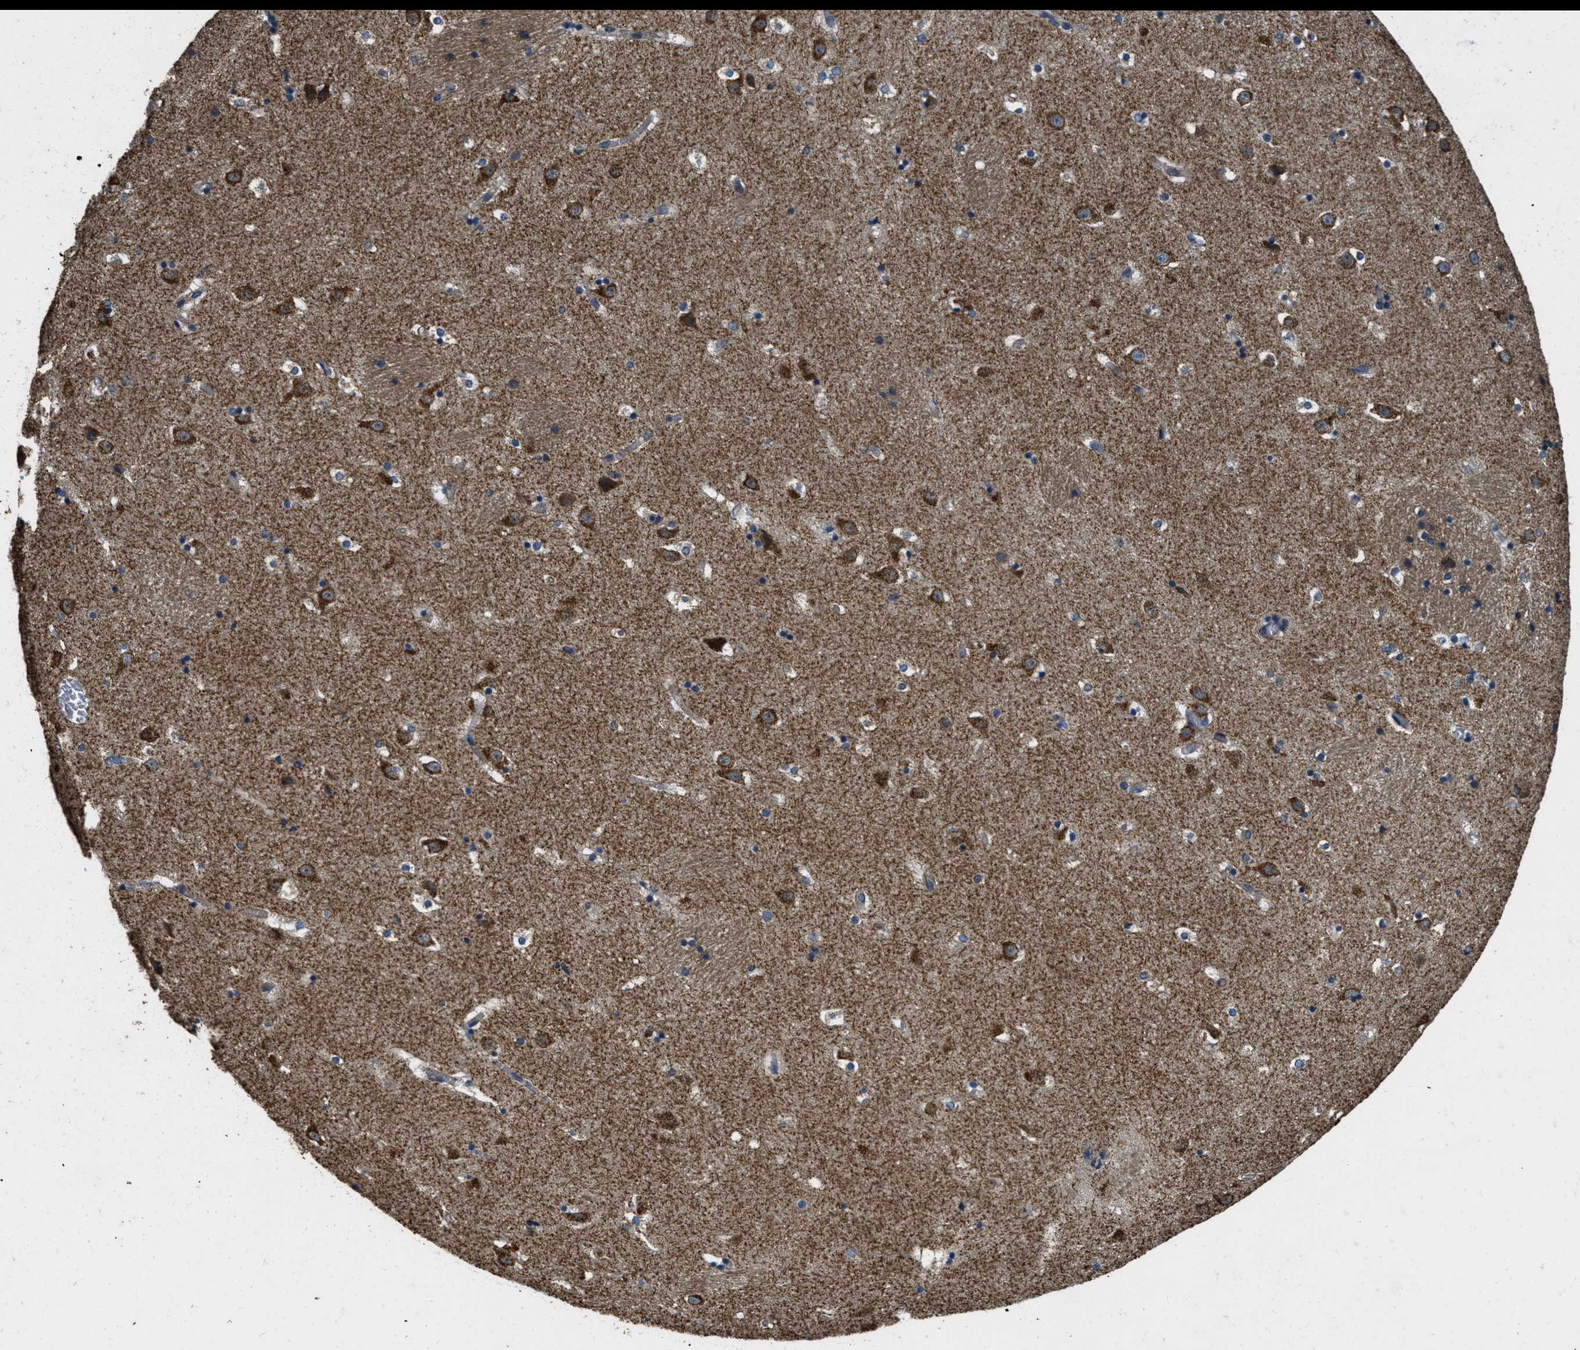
{"staining": {"intensity": "moderate", "quantity": ">75%", "location": "cytoplasmic/membranous"}, "tissue": "caudate", "cell_type": "Glial cells", "image_type": "normal", "snomed": [{"axis": "morphology", "description": "Normal tissue, NOS"}, {"axis": "topography", "description": "Lateral ventricle wall"}], "caption": "A histopathology image of caudate stained for a protein demonstrates moderate cytoplasmic/membranous brown staining in glial cells. (brown staining indicates protein expression, while blue staining denotes nuclei).", "gene": "TOMM70", "patient": {"sex": "male", "age": 45}}